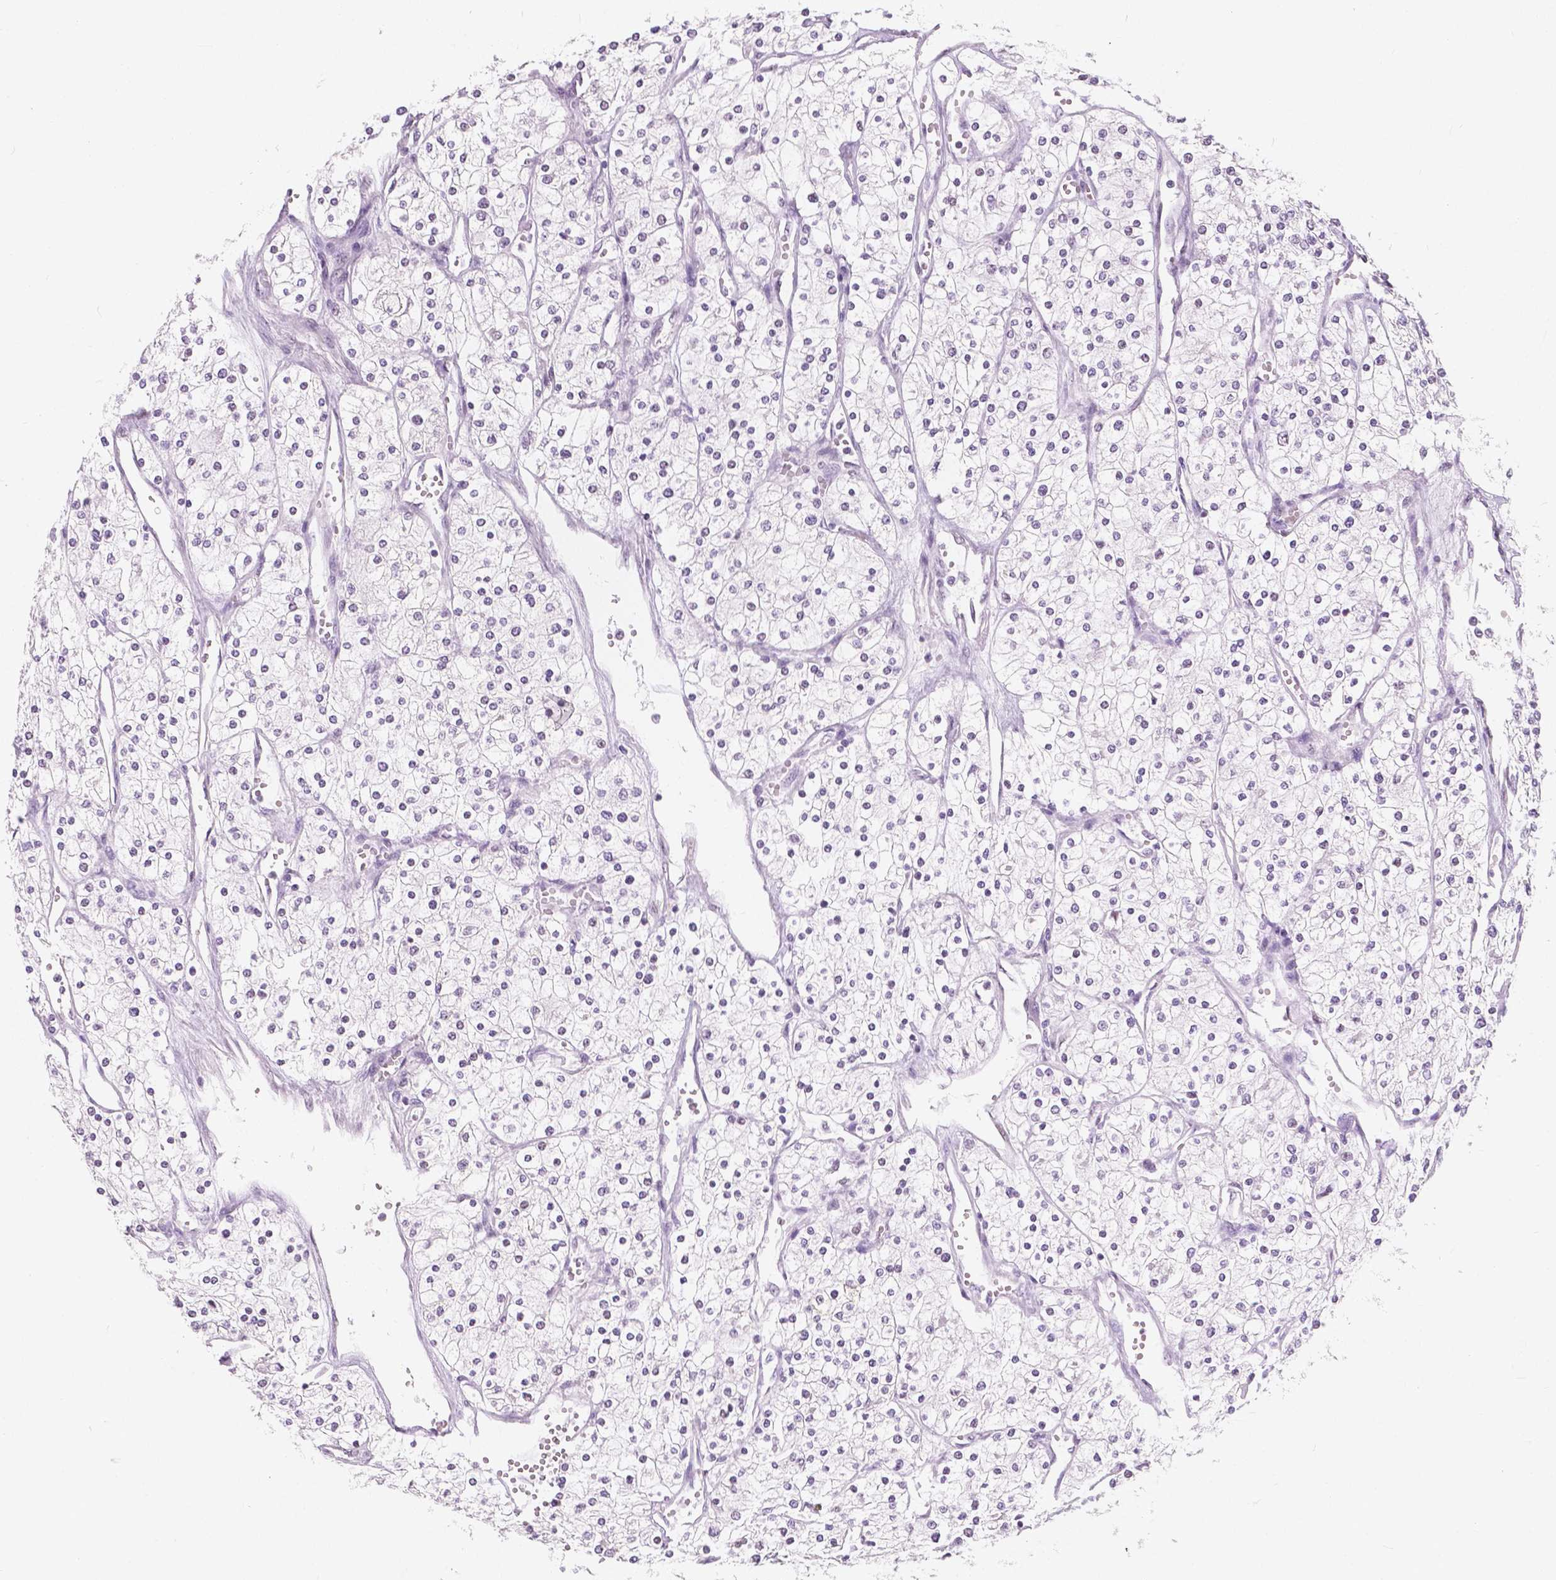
{"staining": {"intensity": "negative", "quantity": "none", "location": "none"}, "tissue": "renal cancer", "cell_type": "Tumor cells", "image_type": "cancer", "snomed": [{"axis": "morphology", "description": "Adenocarcinoma, NOS"}, {"axis": "topography", "description": "Kidney"}], "caption": "This is a image of immunohistochemistry (IHC) staining of renal cancer (adenocarcinoma), which shows no expression in tumor cells. The staining was performed using DAB to visualize the protein expression in brown, while the nuclei were stained in blue with hematoxylin (Magnification: 20x).", "gene": "NOLC1", "patient": {"sex": "male", "age": 80}}